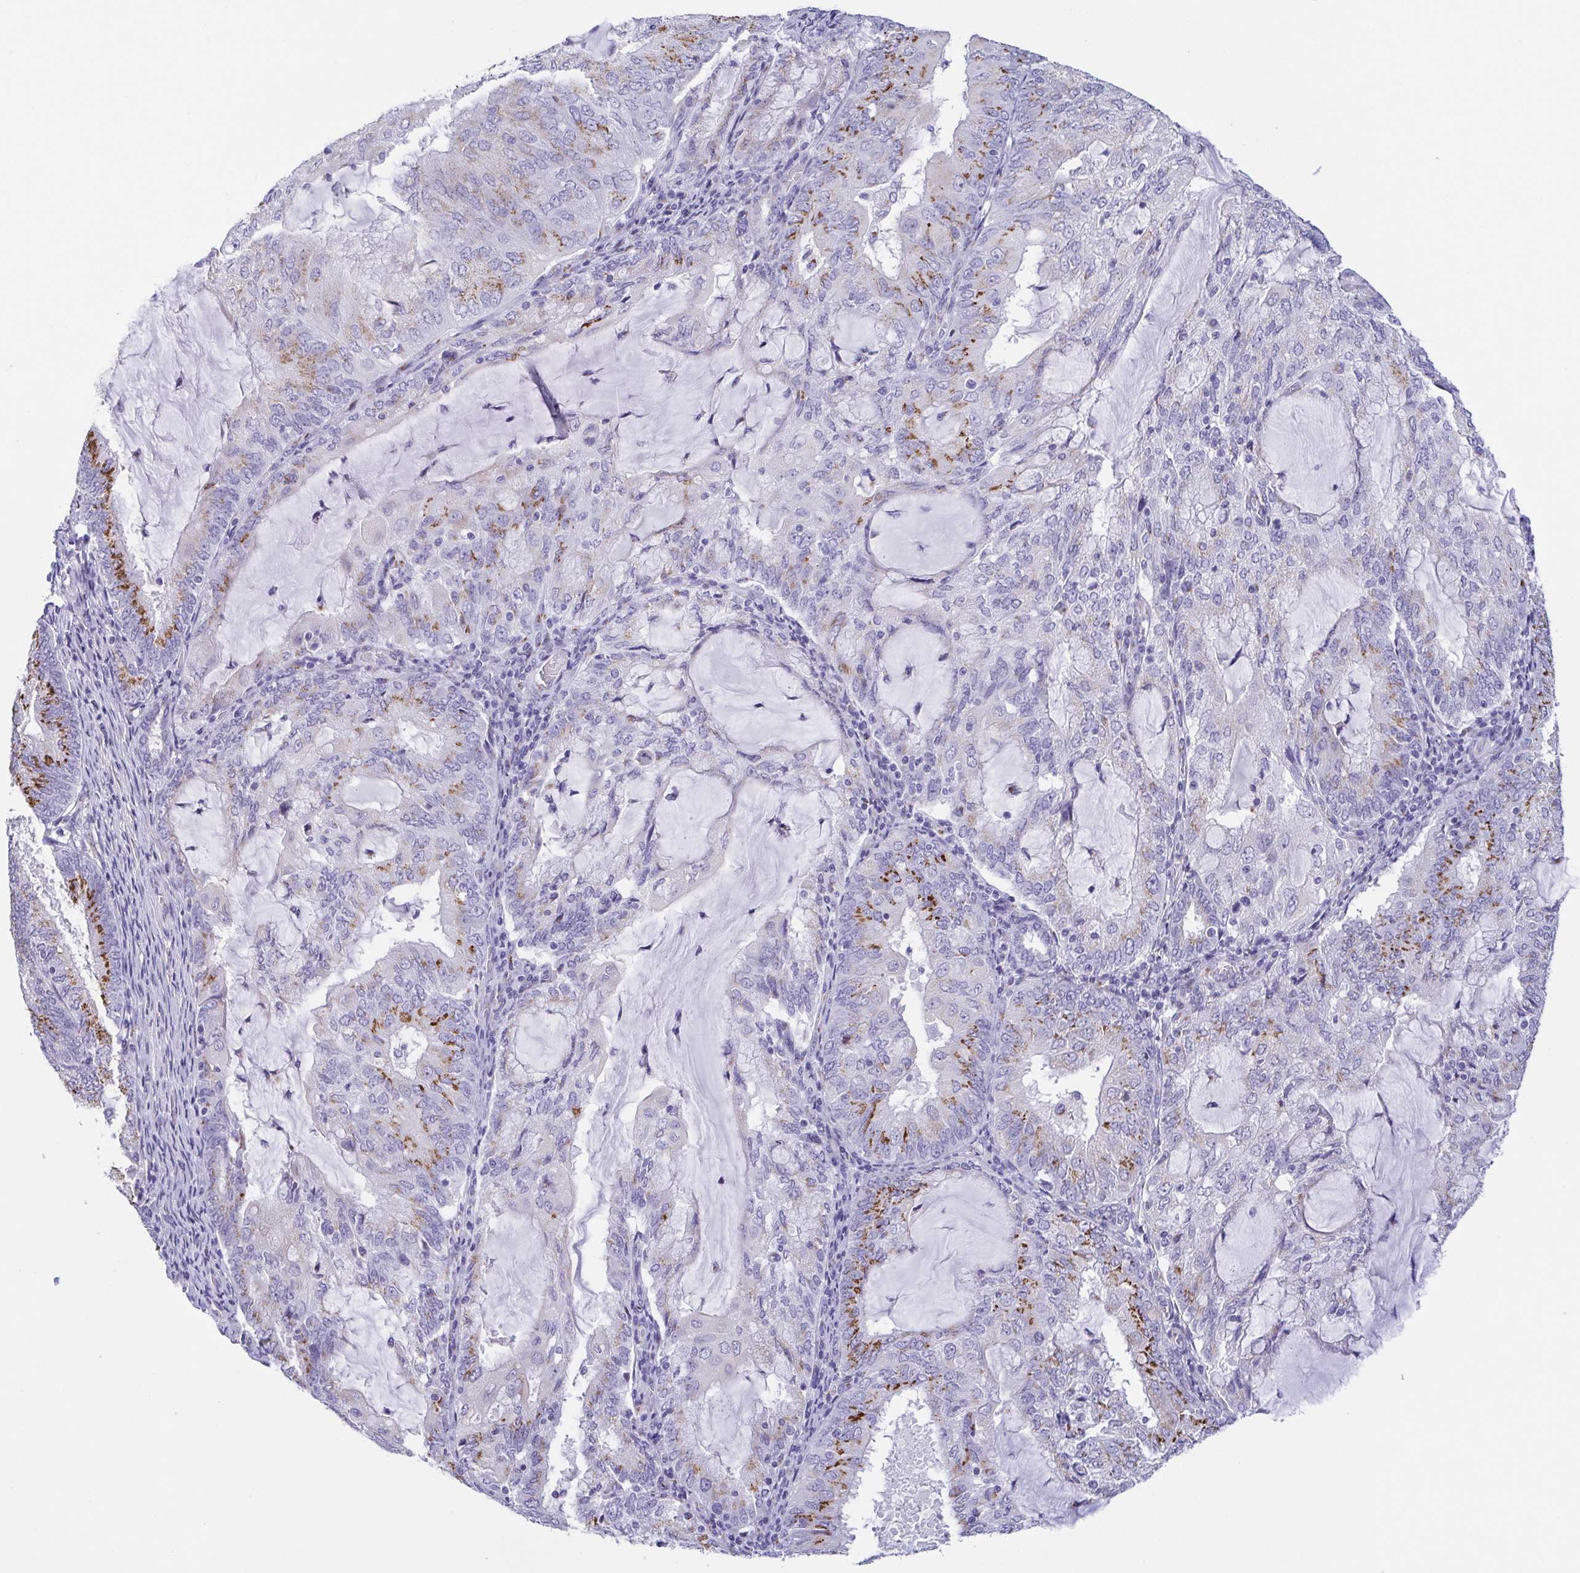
{"staining": {"intensity": "strong", "quantity": "25%-75%", "location": "cytoplasmic/membranous"}, "tissue": "endometrial cancer", "cell_type": "Tumor cells", "image_type": "cancer", "snomed": [{"axis": "morphology", "description": "Adenocarcinoma, NOS"}, {"axis": "topography", "description": "Endometrium"}], "caption": "This micrograph demonstrates endometrial cancer (adenocarcinoma) stained with IHC to label a protein in brown. The cytoplasmic/membranous of tumor cells show strong positivity for the protein. Nuclei are counter-stained blue.", "gene": "SULT1B1", "patient": {"sex": "female", "age": 81}}